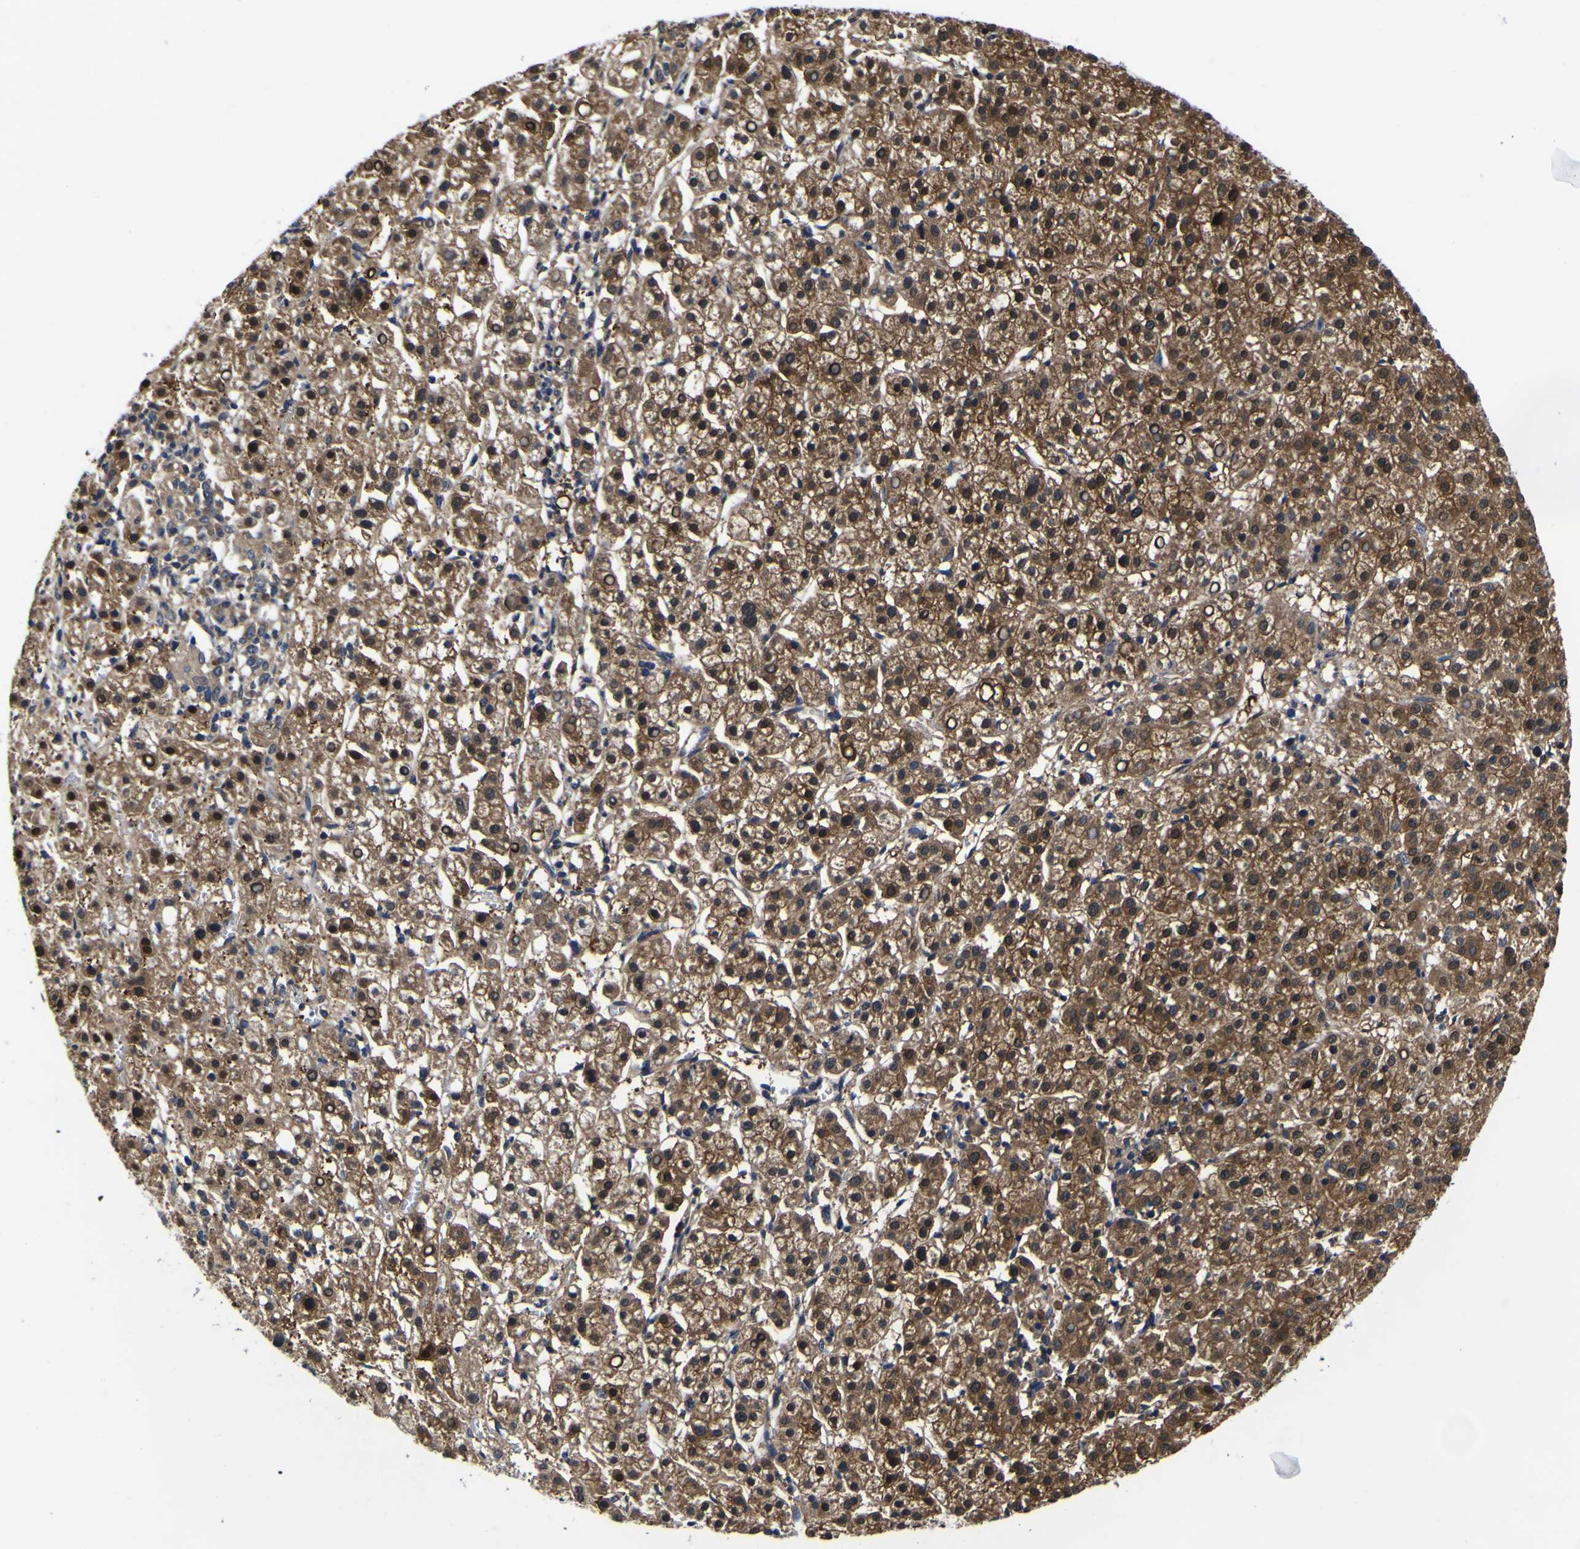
{"staining": {"intensity": "strong", "quantity": ">75%", "location": "cytoplasmic/membranous,nuclear"}, "tissue": "liver cancer", "cell_type": "Tumor cells", "image_type": "cancer", "snomed": [{"axis": "morphology", "description": "Carcinoma, Hepatocellular, NOS"}, {"axis": "topography", "description": "Liver"}], "caption": "Immunohistochemistry (DAB) staining of liver cancer (hepatocellular carcinoma) displays strong cytoplasmic/membranous and nuclear protein positivity in about >75% of tumor cells. (DAB (3,3'-diaminobenzidine) IHC, brown staining for protein, blue staining for nuclei).", "gene": "FAM110B", "patient": {"sex": "female", "age": 58}}